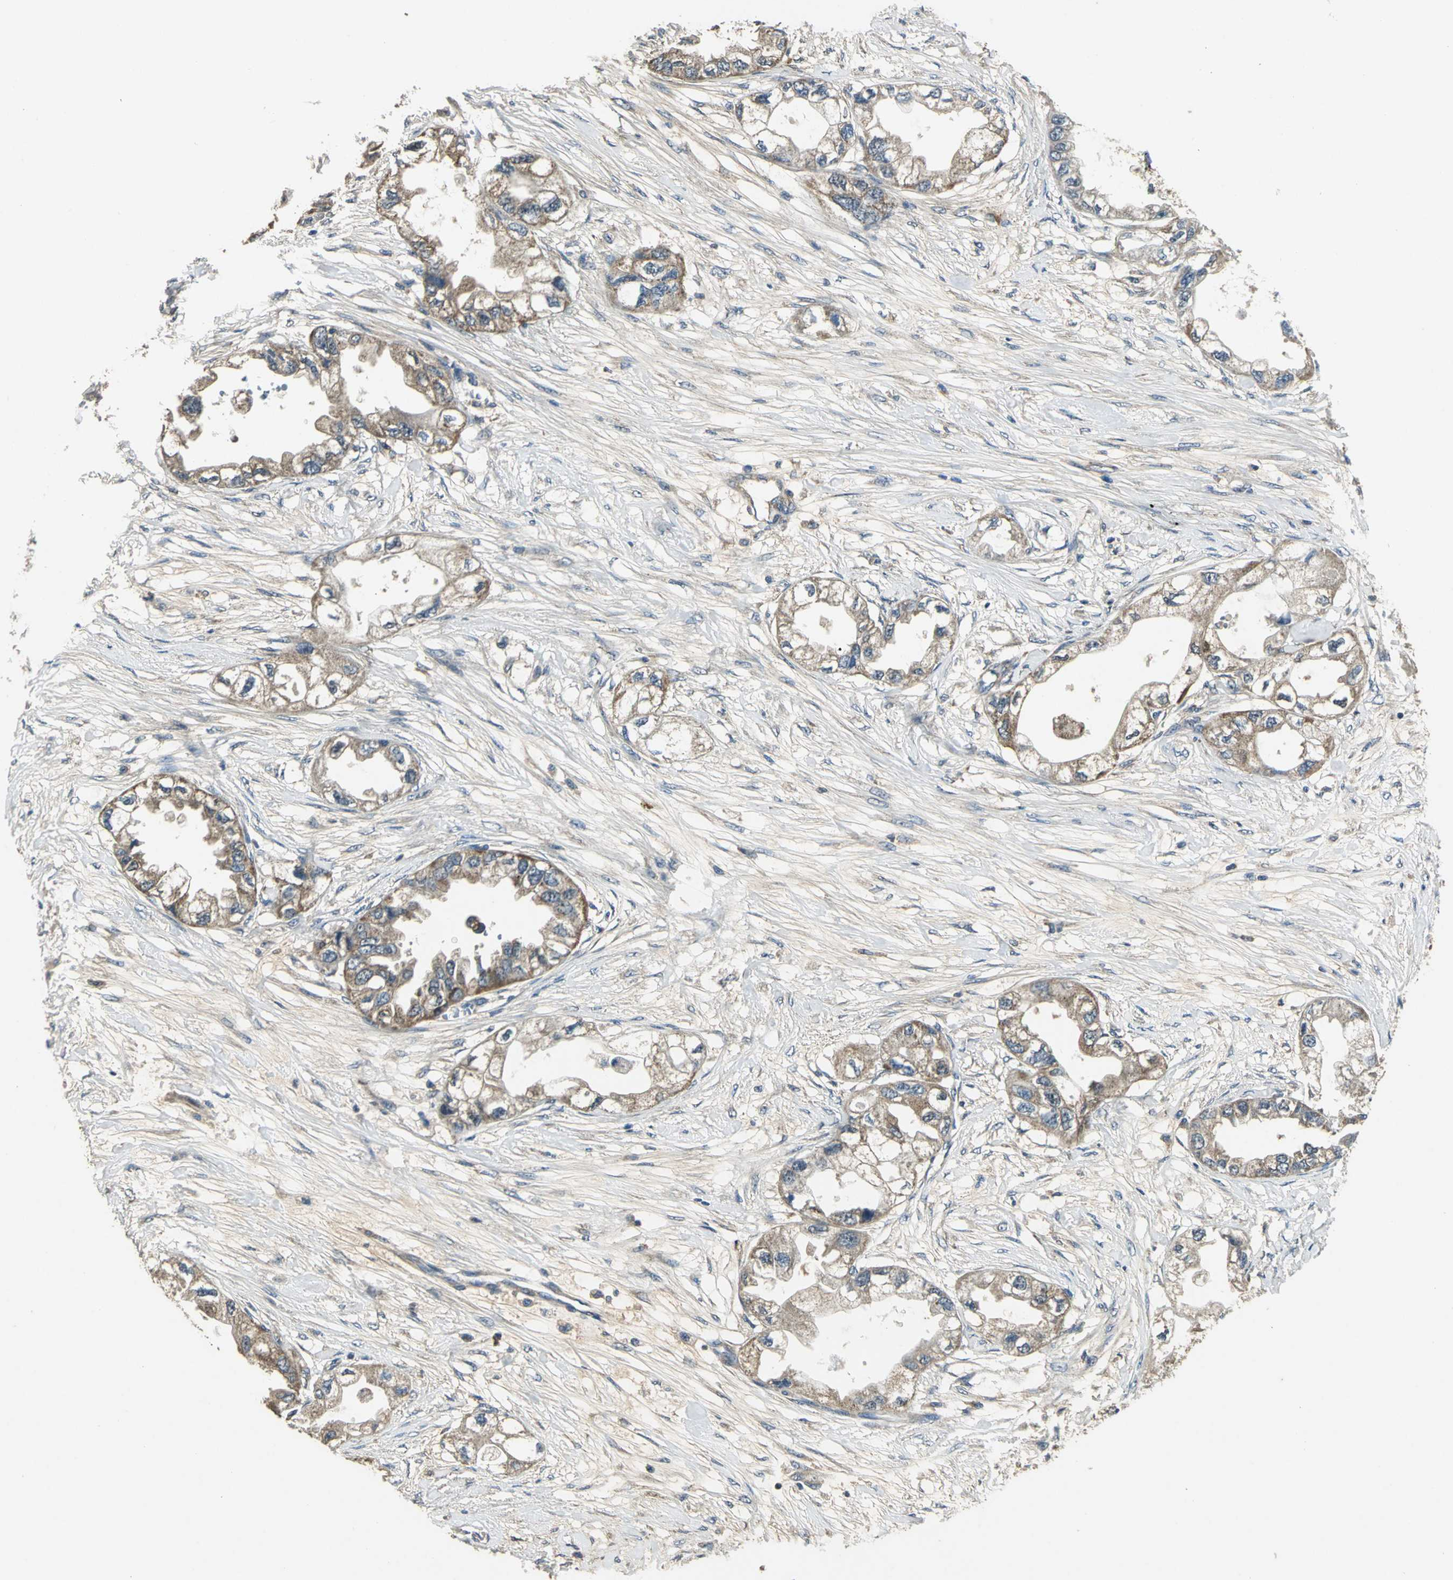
{"staining": {"intensity": "moderate", "quantity": ">75%", "location": "cytoplasmic/membranous"}, "tissue": "endometrial cancer", "cell_type": "Tumor cells", "image_type": "cancer", "snomed": [{"axis": "morphology", "description": "Adenocarcinoma, NOS"}, {"axis": "topography", "description": "Endometrium"}], "caption": "A photomicrograph of human endometrial cancer stained for a protein exhibits moderate cytoplasmic/membranous brown staining in tumor cells. (brown staining indicates protein expression, while blue staining denotes nuclei).", "gene": "IRF3", "patient": {"sex": "female", "age": 67}}